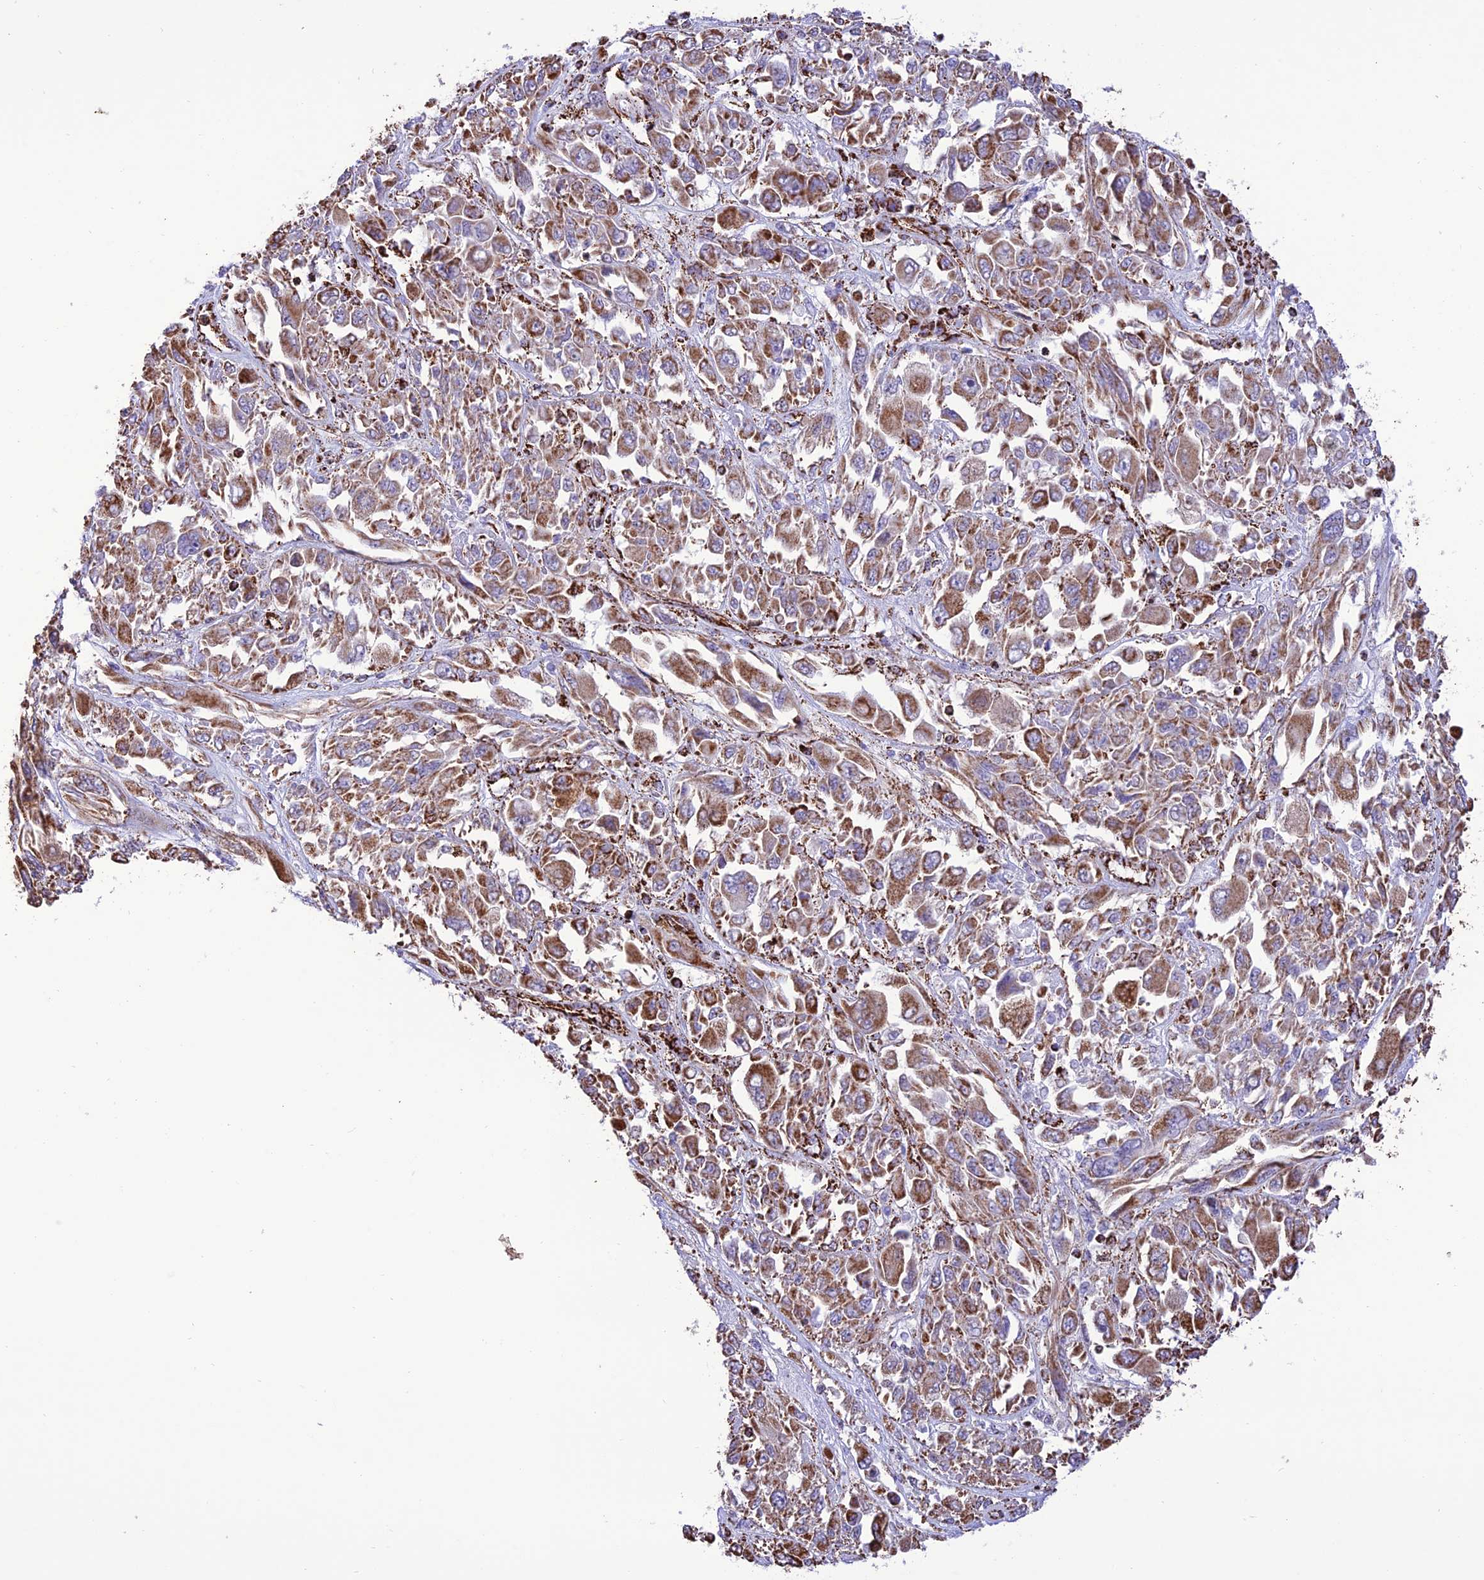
{"staining": {"intensity": "moderate", "quantity": ">75%", "location": "cytoplasmic/membranous"}, "tissue": "melanoma", "cell_type": "Tumor cells", "image_type": "cancer", "snomed": [{"axis": "morphology", "description": "Malignant melanoma, NOS"}, {"axis": "topography", "description": "Skin"}], "caption": "About >75% of tumor cells in malignant melanoma display moderate cytoplasmic/membranous protein expression as visualized by brown immunohistochemical staining.", "gene": "NDUFAF1", "patient": {"sex": "female", "age": 91}}